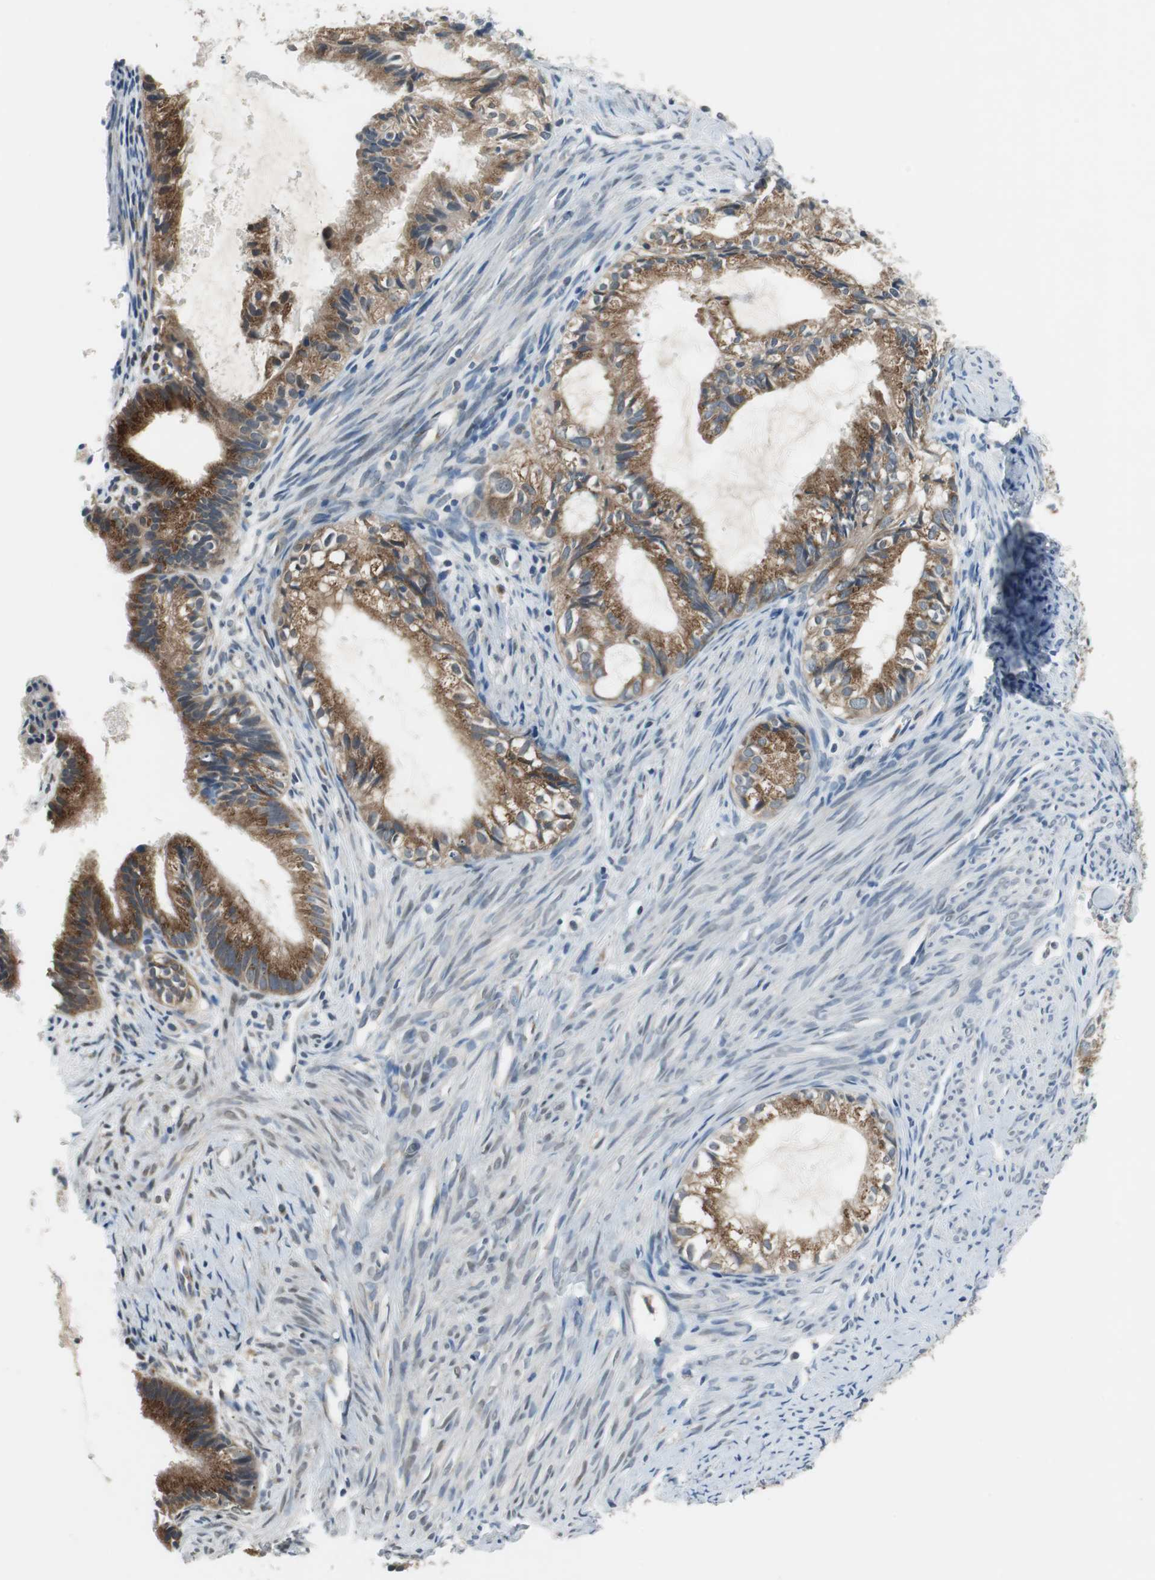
{"staining": {"intensity": "strong", "quantity": ">75%", "location": "cytoplasmic/membranous"}, "tissue": "cervical cancer", "cell_type": "Tumor cells", "image_type": "cancer", "snomed": [{"axis": "morphology", "description": "Normal tissue, NOS"}, {"axis": "morphology", "description": "Adenocarcinoma, NOS"}, {"axis": "topography", "description": "Cervix"}, {"axis": "topography", "description": "Endometrium"}], "caption": "The immunohistochemical stain highlights strong cytoplasmic/membranous positivity in tumor cells of cervical cancer tissue.", "gene": "PLAA", "patient": {"sex": "female", "age": 86}}